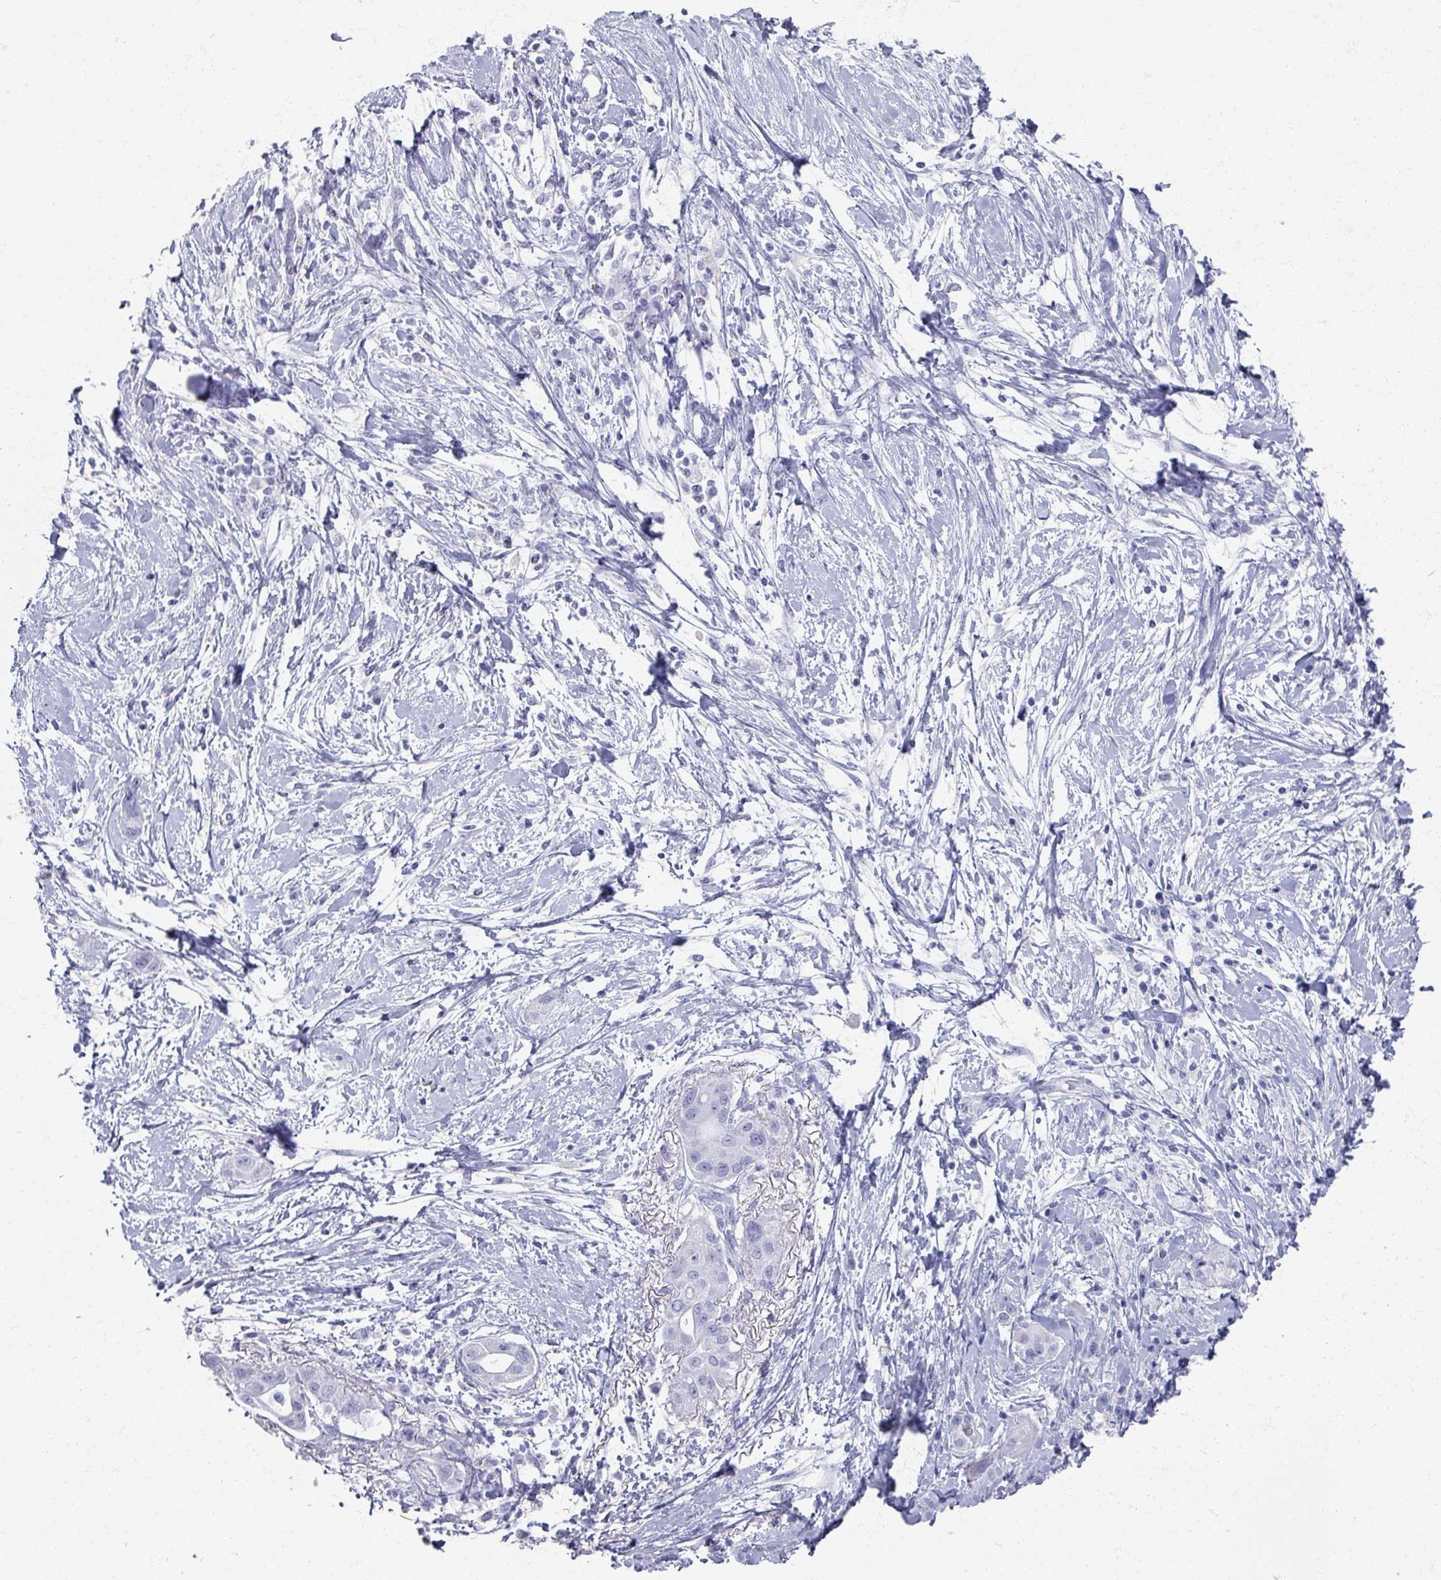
{"staining": {"intensity": "negative", "quantity": "none", "location": "none"}, "tissue": "pancreatic cancer", "cell_type": "Tumor cells", "image_type": "cancer", "snomed": [{"axis": "morphology", "description": "Adenocarcinoma, NOS"}, {"axis": "topography", "description": "Pancreas"}], "caption": "IHC histopathology image of pancreatic adenocarcinoma stained for a protein (brown), which shows no staining in tumor cells.", "gene": "OMG", "patient": {"sex": "male", "age": 68}}